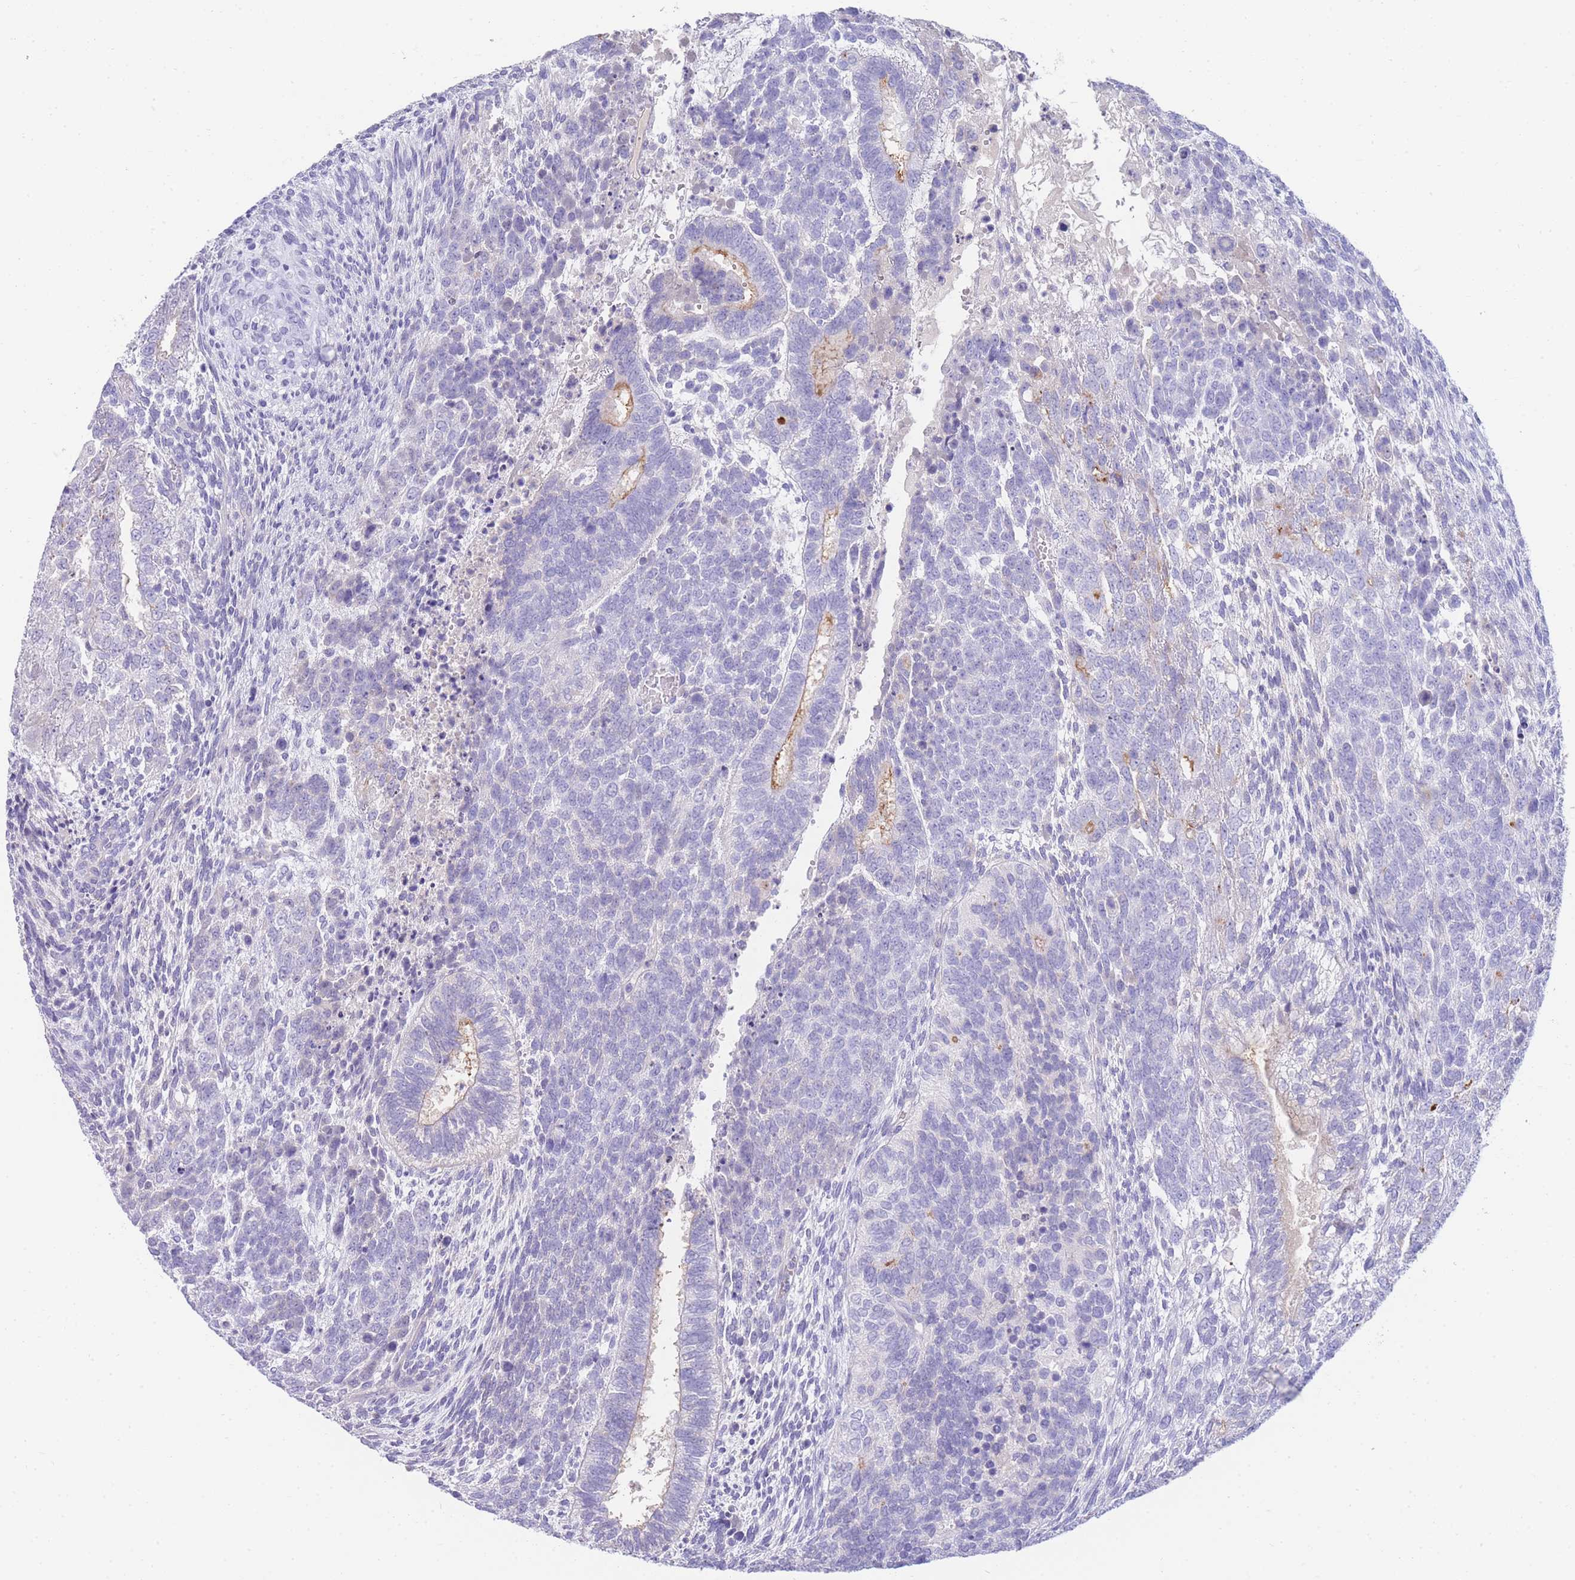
{"staining": {"intensity": "negative", "quantity": "none", "location": "none"}, "tissue": "testis cancer", "cell_type": "Tumor cells", "image_type": "cancer", "snomed": [{"axis": "morphology", "description": "Carcinoma, Embryonal, NOS"}, {"axis": "topography", "description": "Testis"}], "caption": "Photomicrograph shows no protein positivity in tumor cells of testis cancer tissue.", "gene": "LRRC37A", "patient": {"sex": "male", "age": 23}}